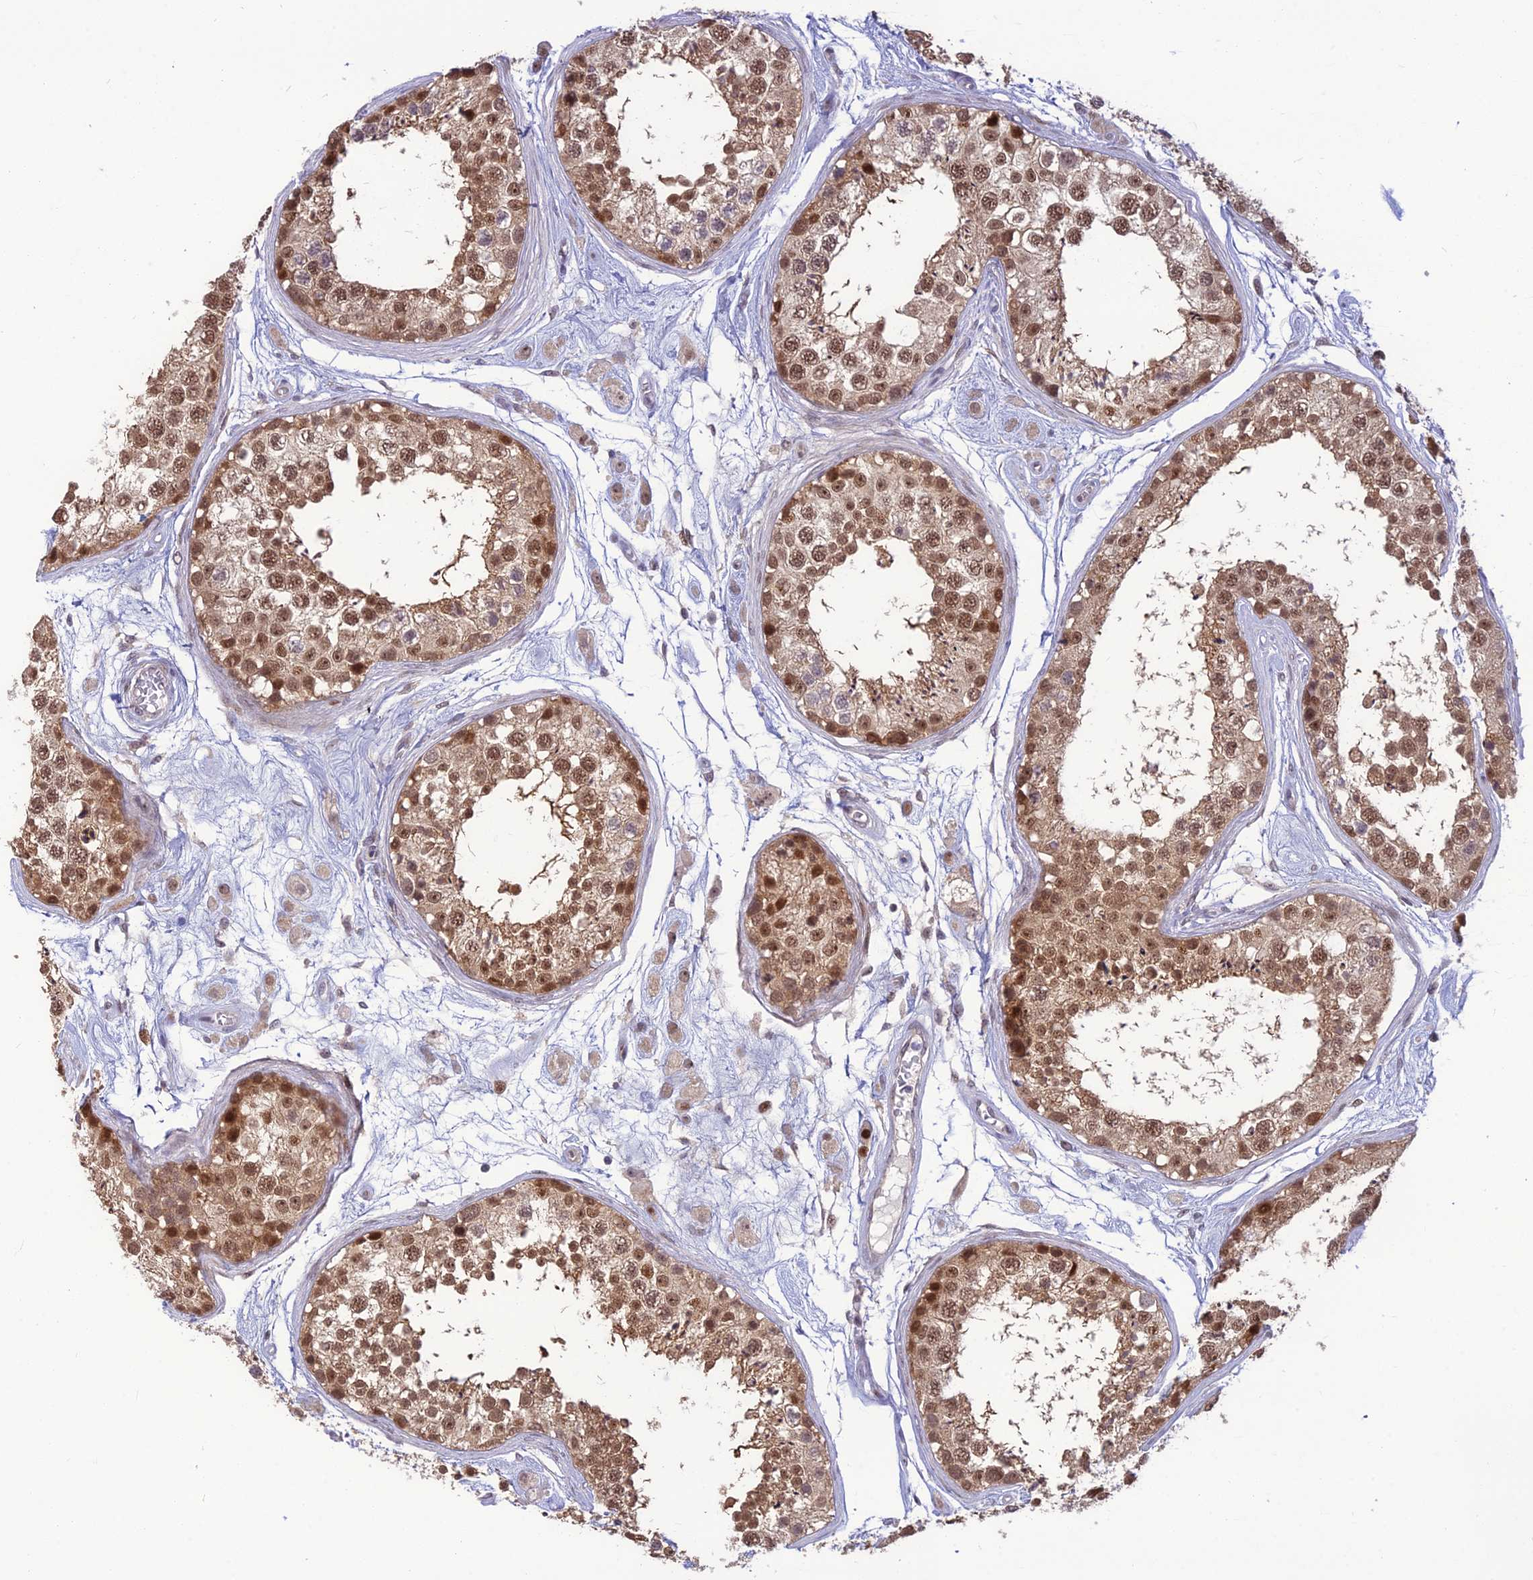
{"staining": {"intensity": "moderate", "quantity": ">75%", "location": "cytoplasmic/membranous,nuclear"}, "tissue": "testis", "cell_type": "Cells in seminiferous ducts", "image_type": "normal", "snomed": [{"axis": "morphology", "description": "Normal tissue, NOS"}, {"axis": "topography", "description": "Testis"}], "caption": "This photomicrograph reveals IHC staining of unremarkable human testis, with medium moderate cytoplasmic/membranous,nuclear staining in about >75% of cells in seminiferous ducts.", "gene": "ASPDH", "patient": {"sex": "male", "age": 25}}